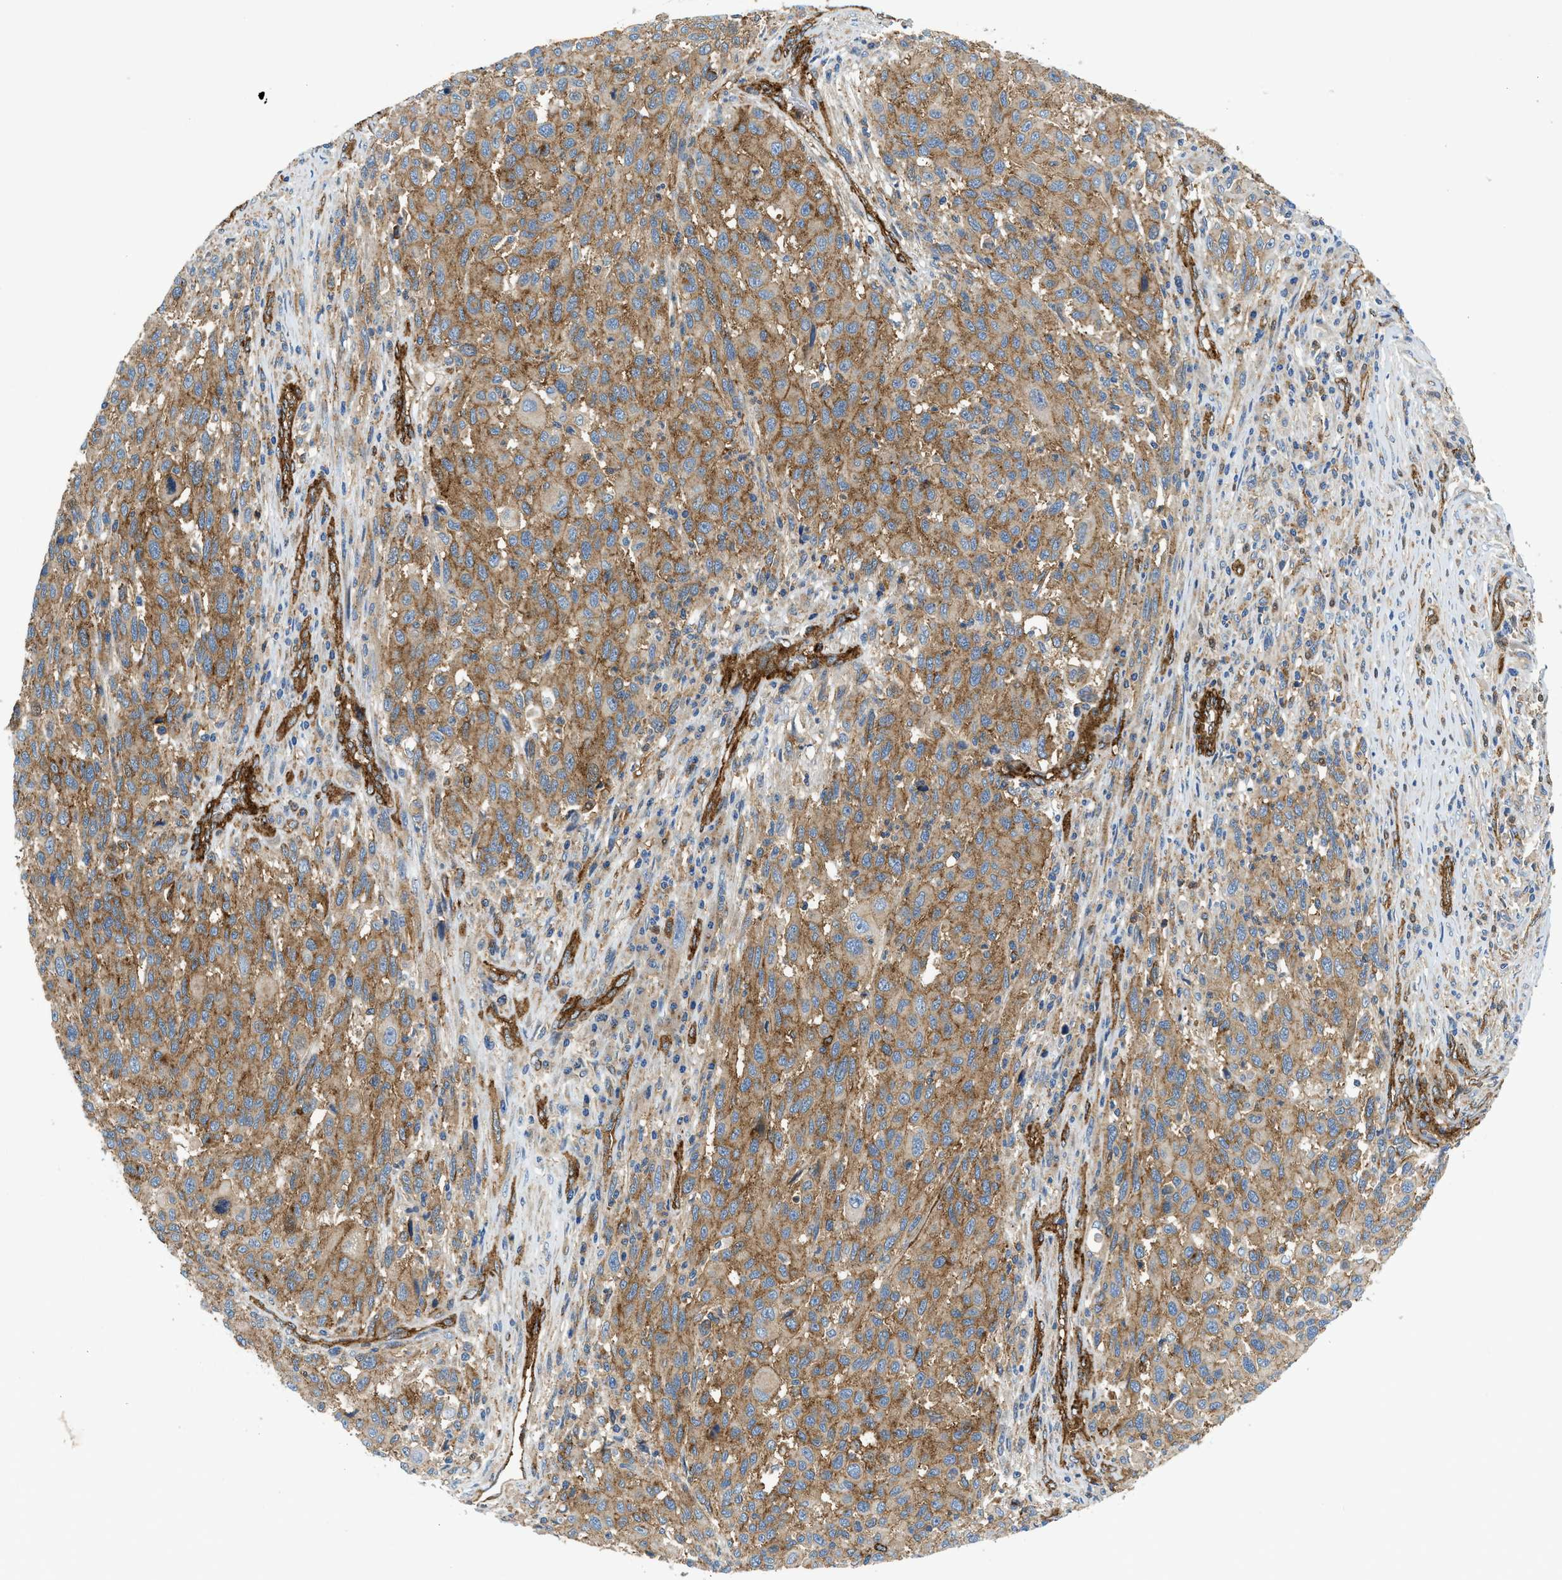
{"staining": {"intensity": "moderate", "quantity": ">75%", "location": "cytoplasmic/membranous"}, "tissue": "melanoma", "cell_type": "Tumor cells", "image_type": "cancer", "snomed": [{"axis": "morphology", "description": "Malignant melanoma, Metastatic site"}, {"axis": "topography", "description": "Lymph node"}], "caption": "Immunohistochemistry of melanoma demonstrates medium levels of moderate cytoplasmic/membranous positivity in about >75% of tumor cells.", "gene": "HIP1", "patient": {"sex": "male", "age": 61}}